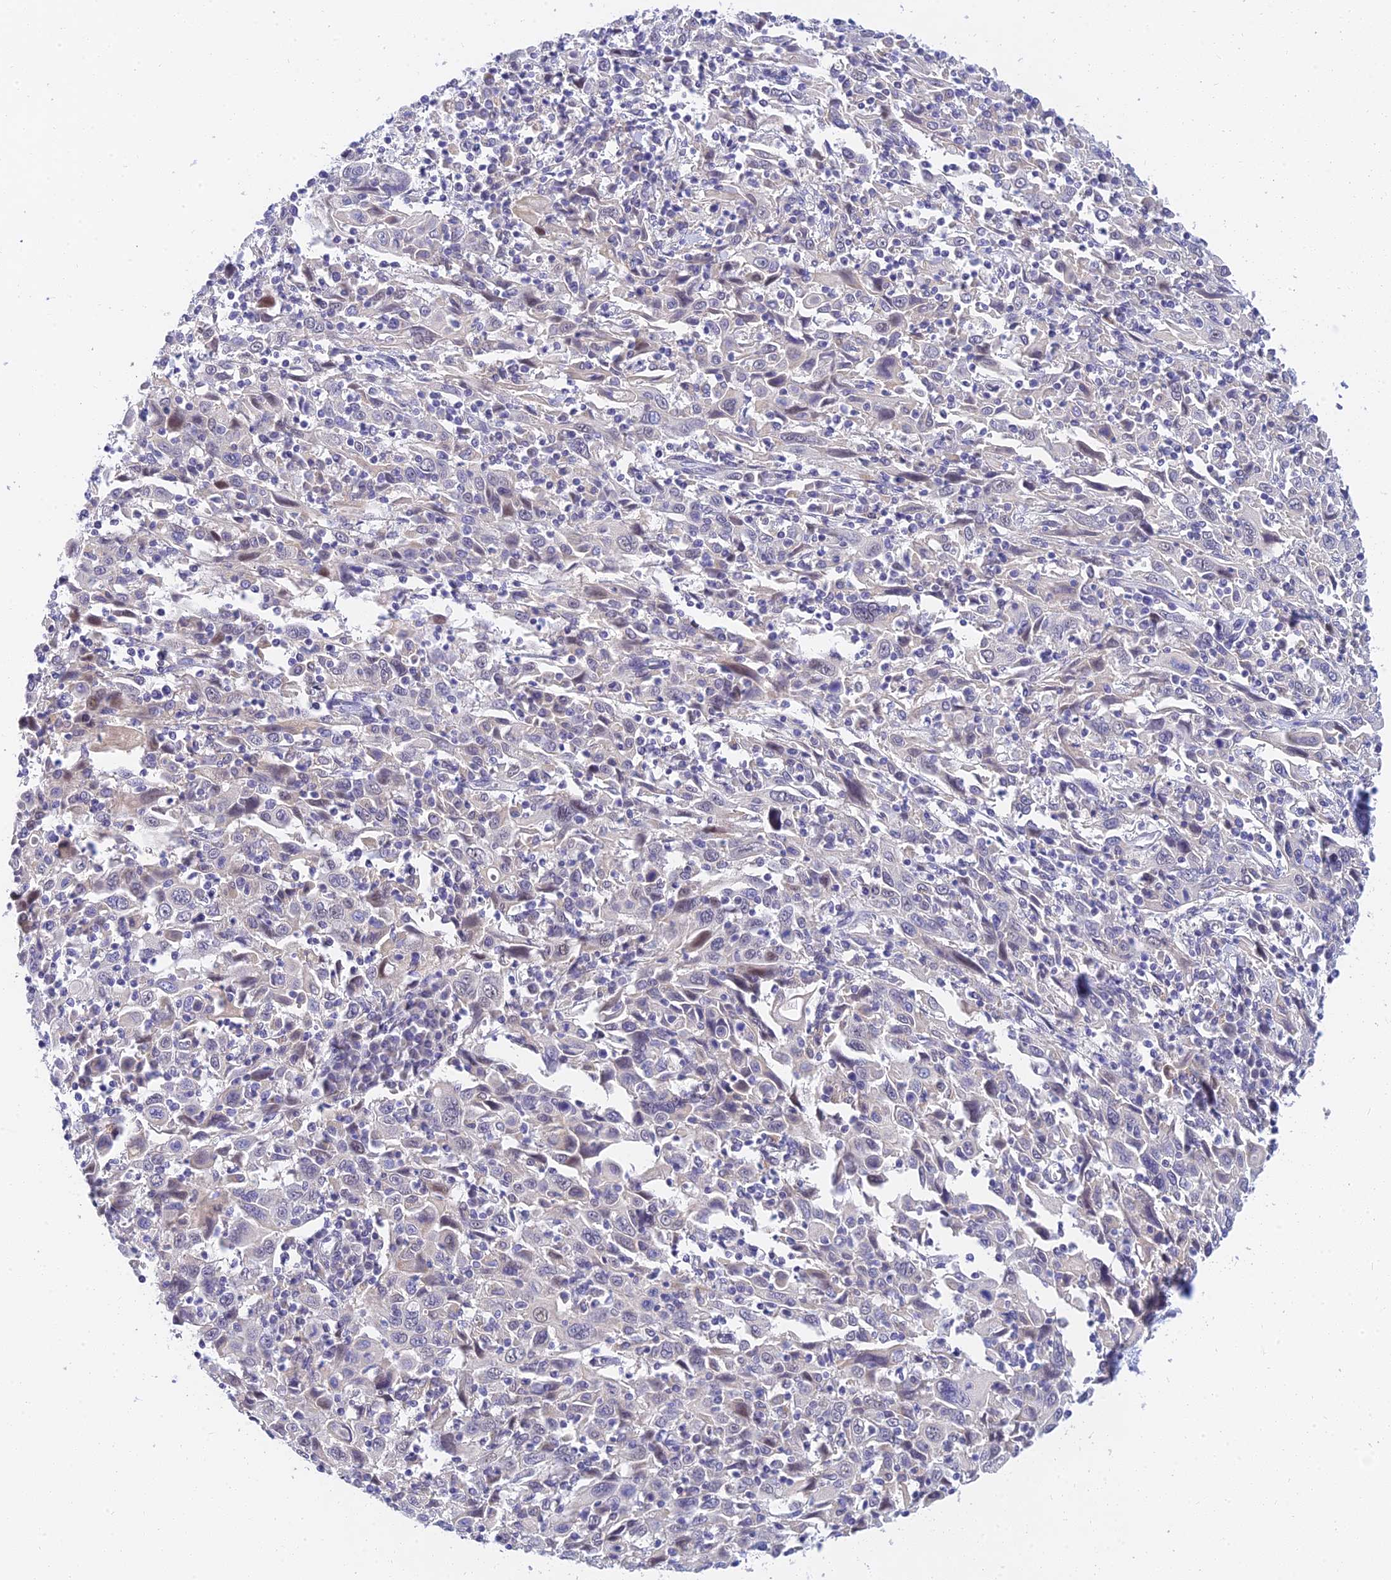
{"staining": {"intensity": "negative", "quantity": "none", "location": "none"}, "tissue": "cervical cancer", "cell_type": "Tumor cells", "image_type": "cancer", "snomed": [{"axis": "morphology", "description": "Squamous cell carcinoma, NOS"}, {"axis": "topography", "description": "Cervix"}], "caption": "Tumor cells show no significant positivity in cervical squamous cell carcinoma.", "gene": "TMEM161B", "patient": {"sex": "female", "age": 46}}